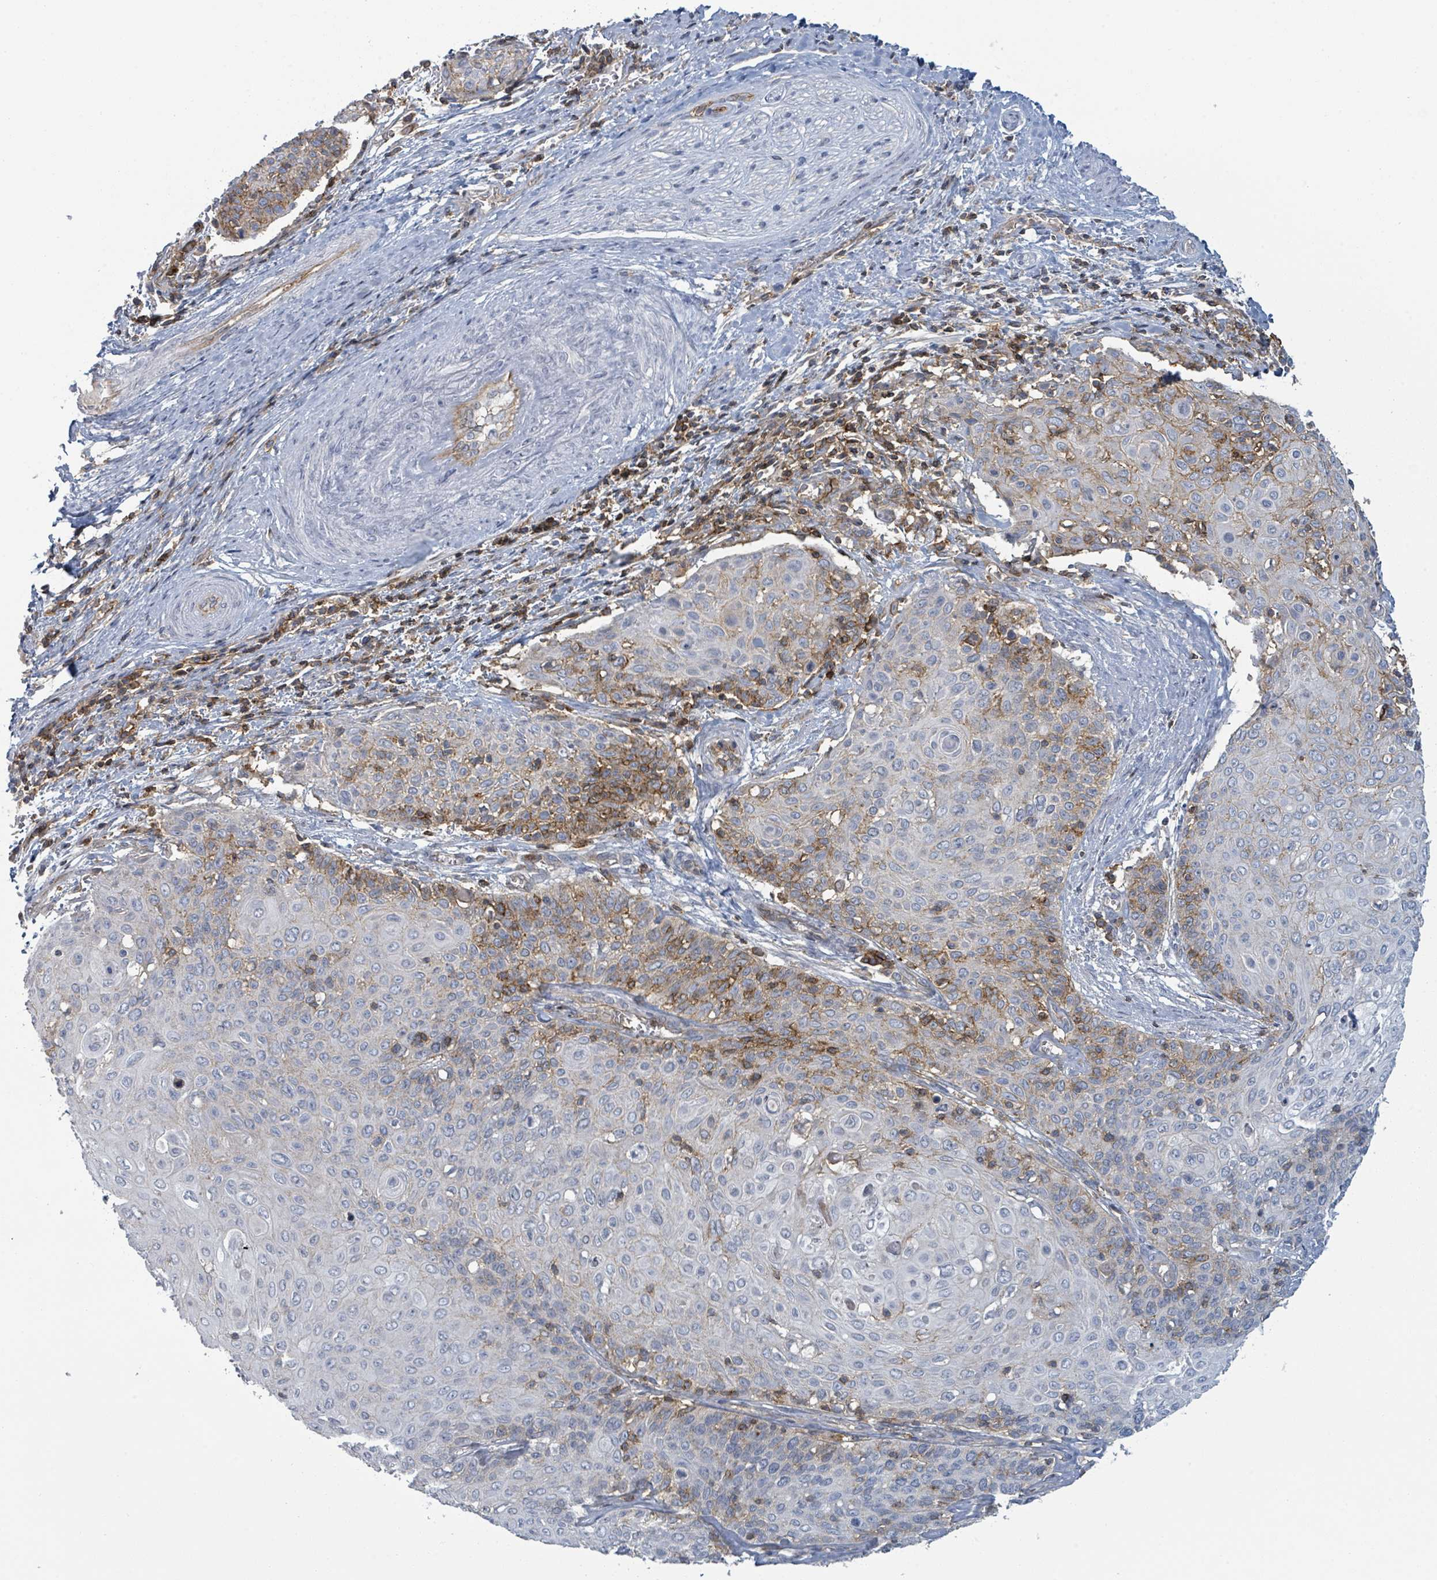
{"staining": {"intensity": "moderate", "quantity": "<25%", "location": "cytoplasmic/membranous"}, "tissue": "cervical cancer", "cell_type": "Tumor cells", "image_type": "cancer", "snomed": [{"axis": "morphology", "description": "Squamous cell carcinoma, NOS"}, {"axis": "topography", "description": "Cervix"}], "caption": "Immunohistochemistry of human squamous cell carcinoma (cervical) displays low levels of moderate cytoplasmic/membranous expression in about <25% of tumor cells.", "gene": "TNFRSF14", "patient": {"sex": "female", "age": 39}}